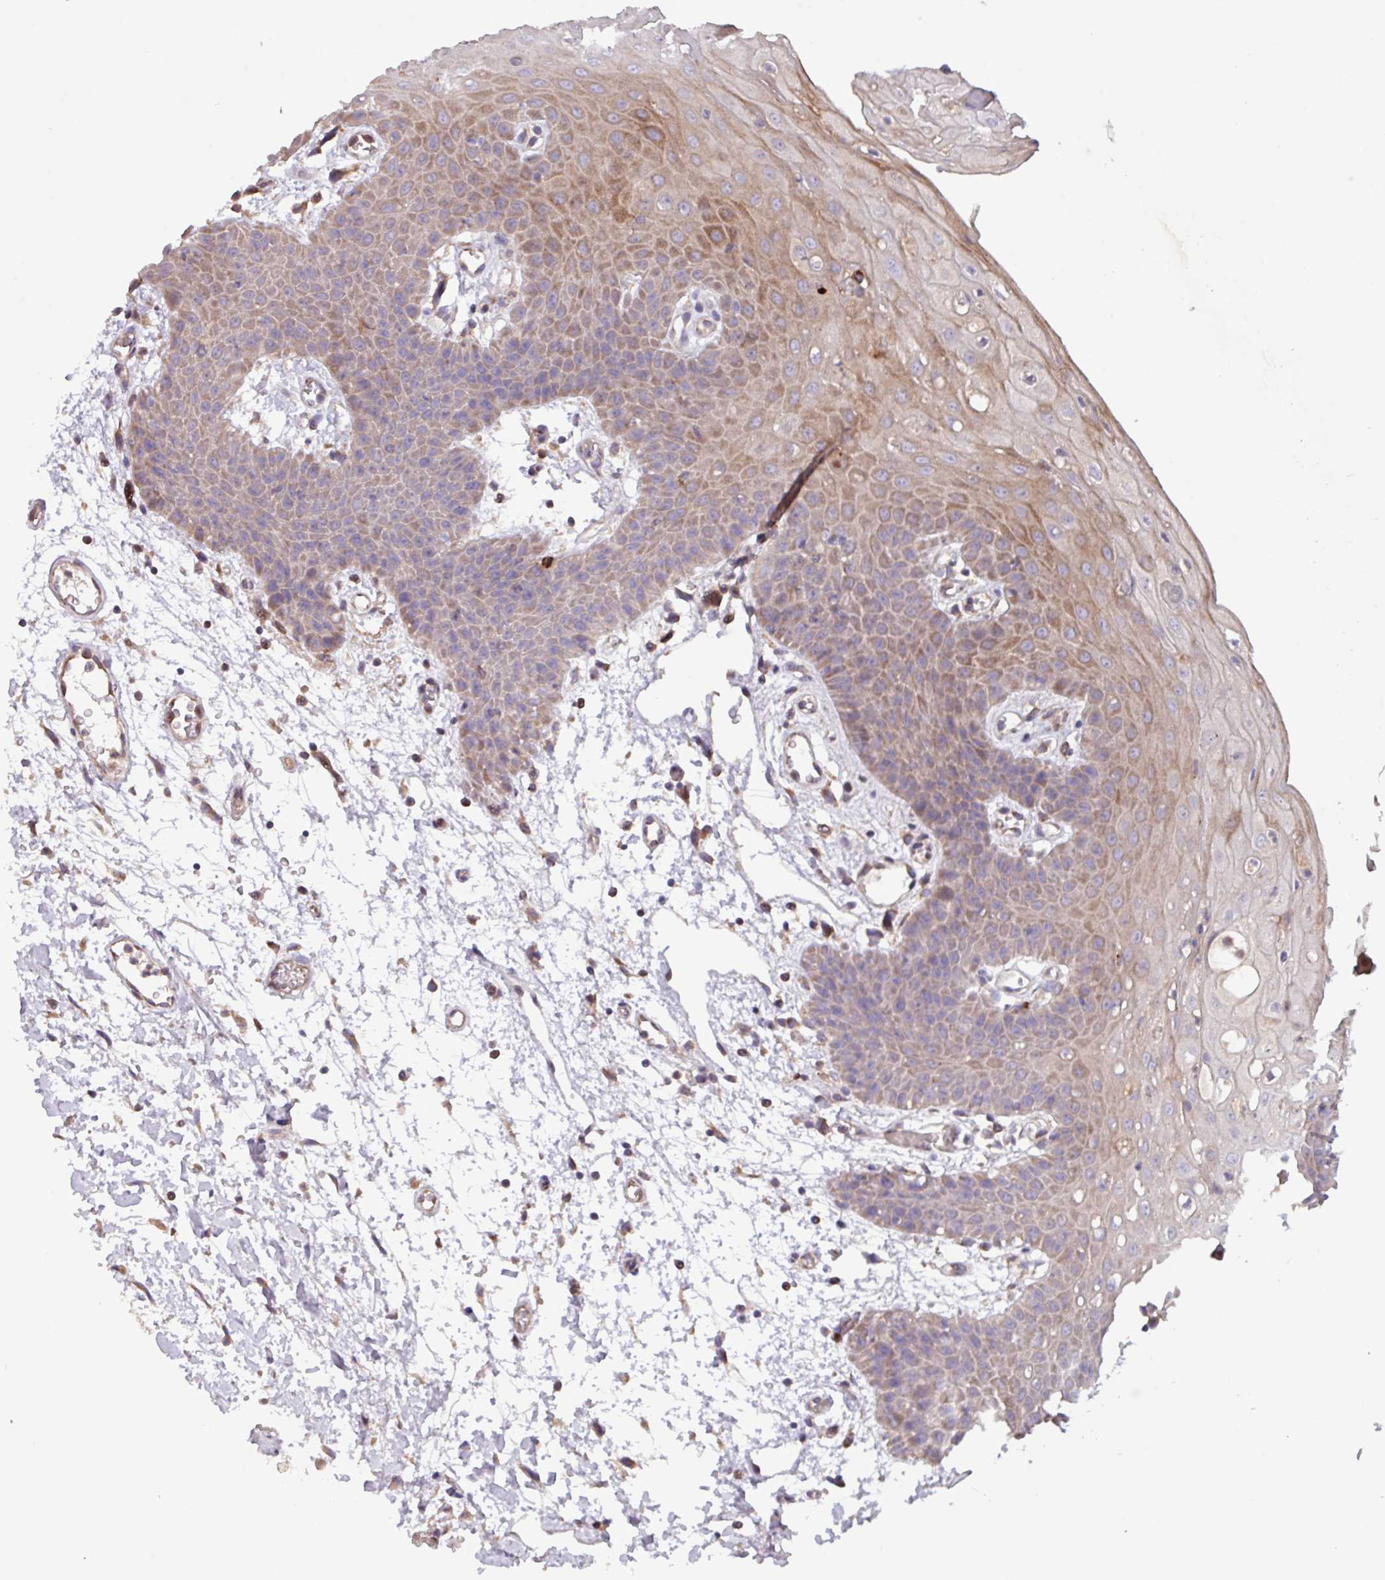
{"staining": {"intensity": "moderate", "quantity": "25%-75%", "location": "cytoplasmic/membranous"}, "tissue": "oral mucosa", "cell_type": "Squamous epithelial cells", "image_type": "normal", "snomed": [{"axis": "morphology", "description": "Normal tissue, NOS"}, {"axis": "topography", "description": "Oral tissue"}, {"axis": "topography", "description": "Tounge, NOS"}], "caption": "A micrograph showing moderate cytoplasmic/membranous staining in approximately 25%-75% of squamous epithelial cells in unremarkable oral mucosa, as visualized by brown immunohistochemical staining.", "gene": "PTPRQ", "patient": {"sex": "female", "age": 59}}